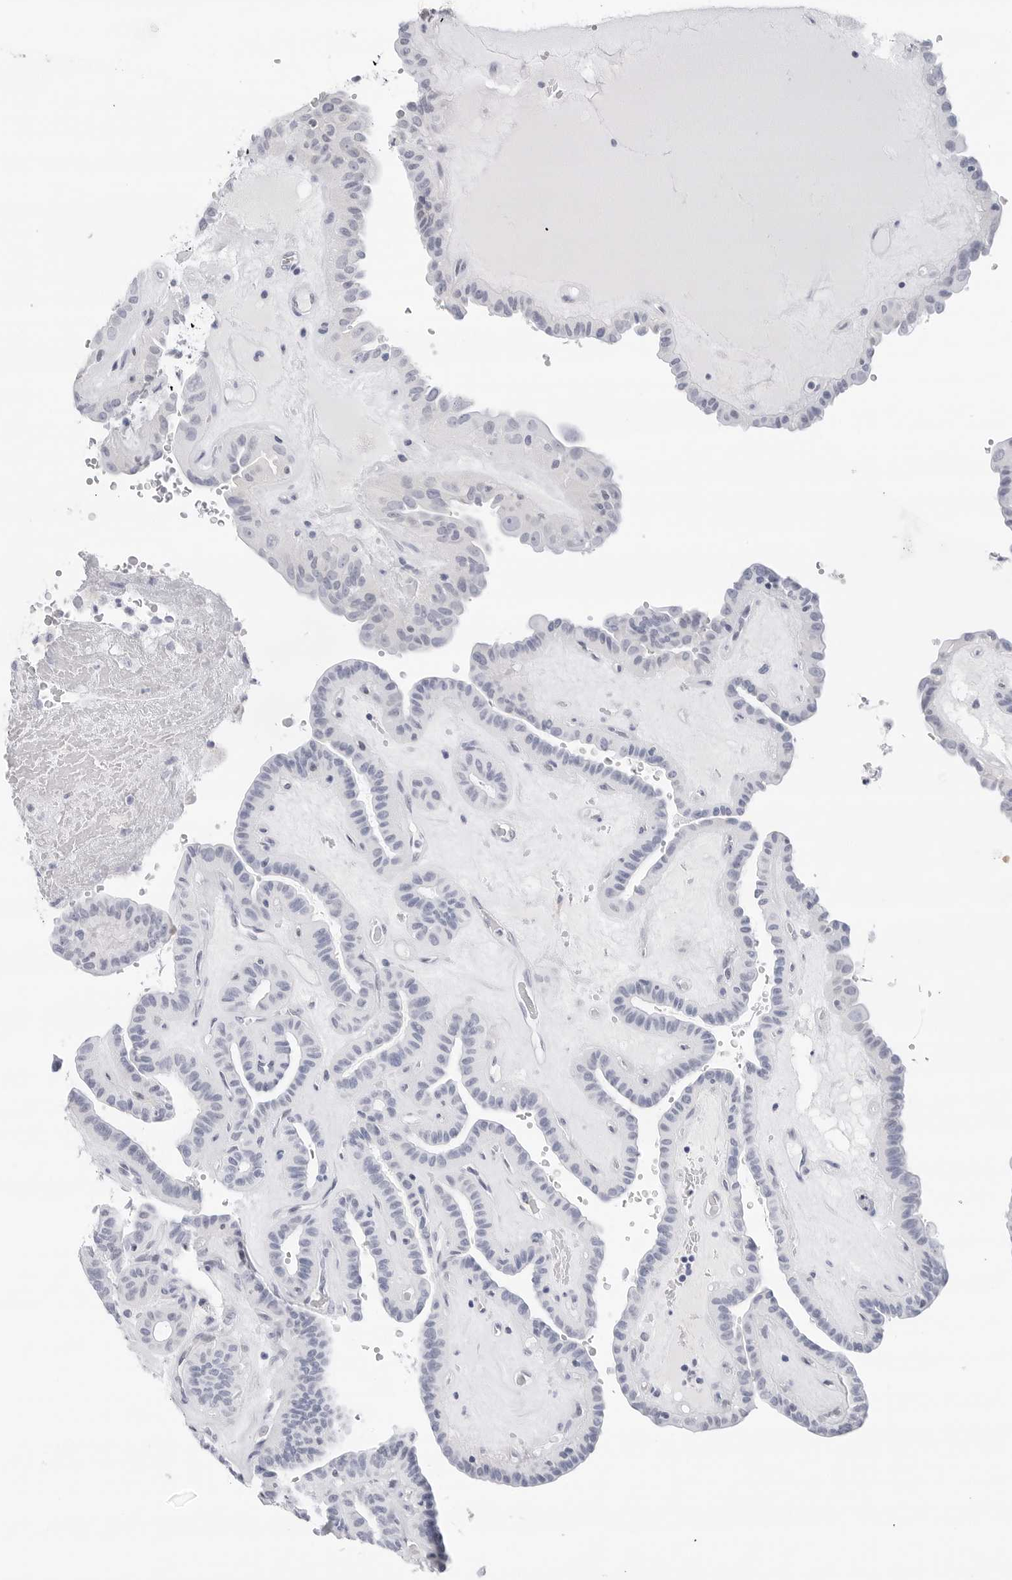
{"staining": {"intensity": "negative", "quantity": "none", "location": "none"}, "tissue": "thyroid cancer", "cell_type": "Tumor cells", "image_type": "cancer", "snomed": [{"axis": "morphology", "description": "Papillary adenocarcinoma, NOS"}, {"axis": "topography", "description": "Thyroid gland"}], "caption": "Tumor cells are negative for protein expression in human thyroid cancer (papillary adenocarcinoma).", "gene": "SLC19A1", "patient": {"sex": "male", "age": 77}}